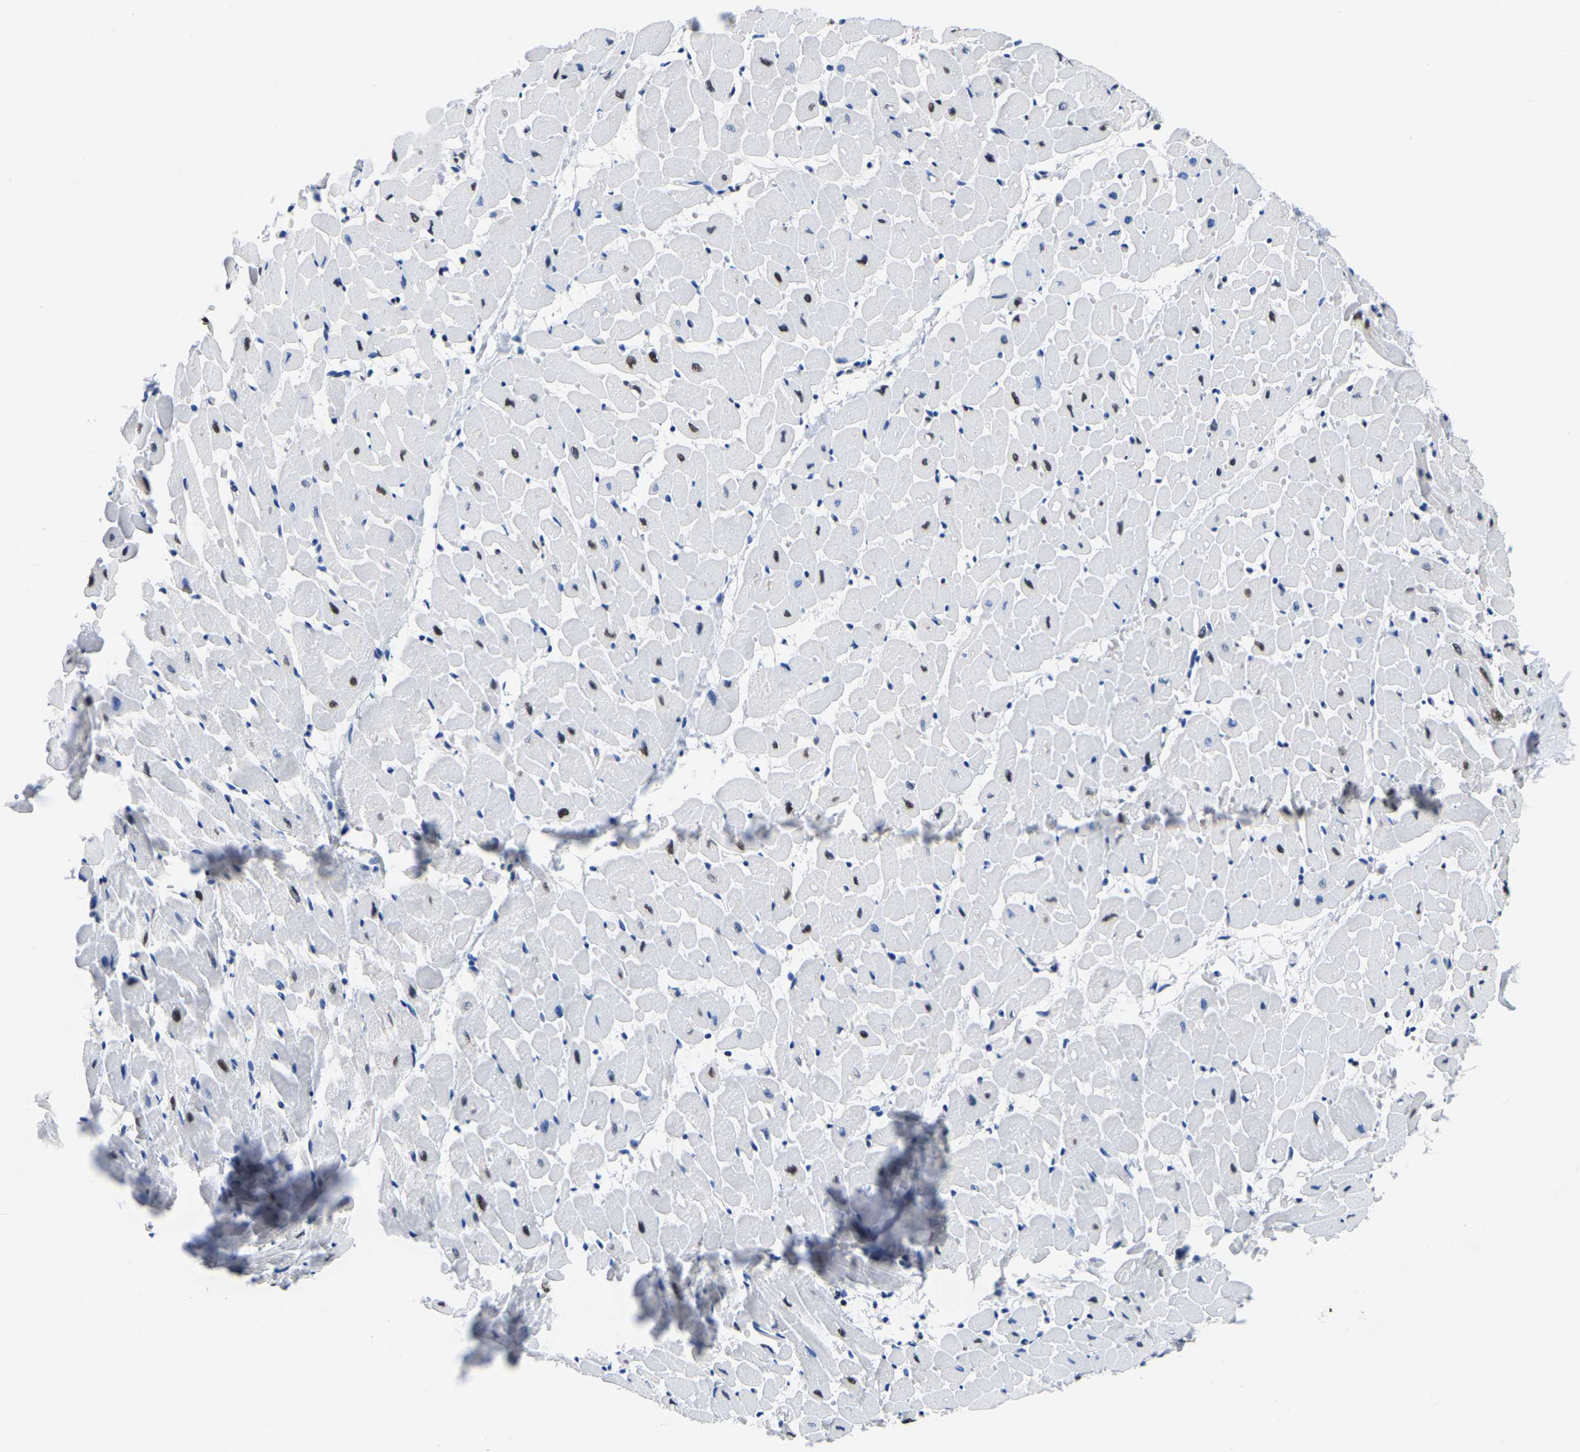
{"staining": {"intensity": "moderate", "quantity": "25%-75%", "location": "nuclear"}, "tissue": "heart muscle", "cell_type": "Cardiomyocytes", "image_type": "normal", "snomed": [{"axis": "morphology", "description": "Normal tissue, NOS"}, {"axis": "topography", "description": "Heart"}], "caption": "Immunohistochemical staining of normal heart muscle demonstrates medium levels of moderate nuclear staining in approximately 25%-75% of cardiomyocytes. Using DAB (brown) and hematoxylin (blue) stains, captured at high magnification using brightfield microscopy.", "gene": "UBA1", "patient": {"sex": "male", "age": 45}}